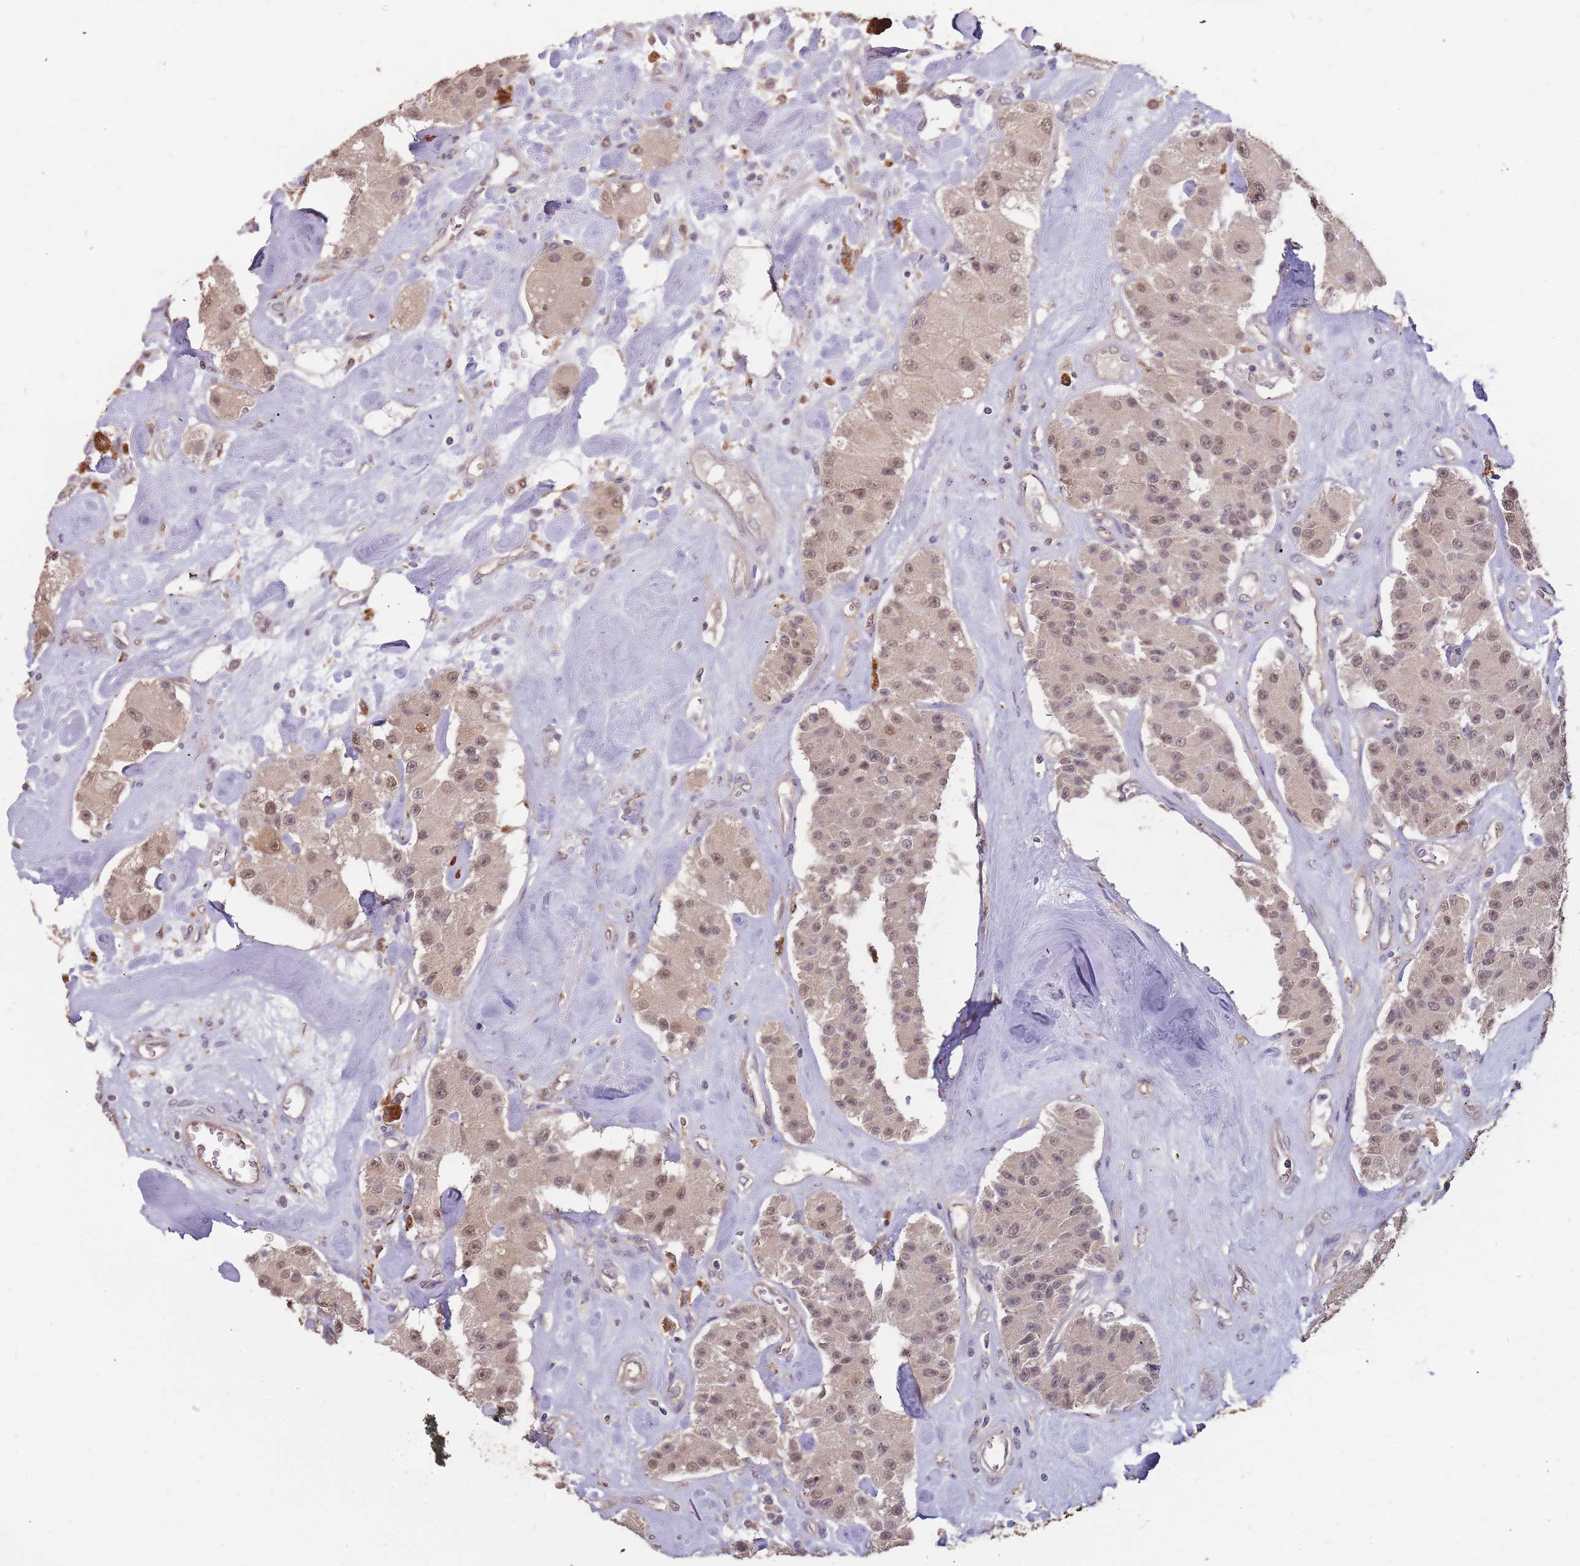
{"staining": {"intensity": "weak", "quantity": ">75%", "location": "cytoplasmic/membranous,nuclear"}, "tissue": "carcinoid", "cell_type": "Tumor cells", "image_type": "cancer", "snomed": [{"axis": "morphology", "description": "Carcinoid, malignant, NOS"}, {"axis": "topography", "description": "Pancreas"}], "caption": "A photomicrograph of carcinoid stained for a protein reveals weak cytoplasmic/membranous and nuclear brown staining in tumor cells.", "gene": "CDKN2AIPNL", "patient": {"sex": "male", "age": 41}}